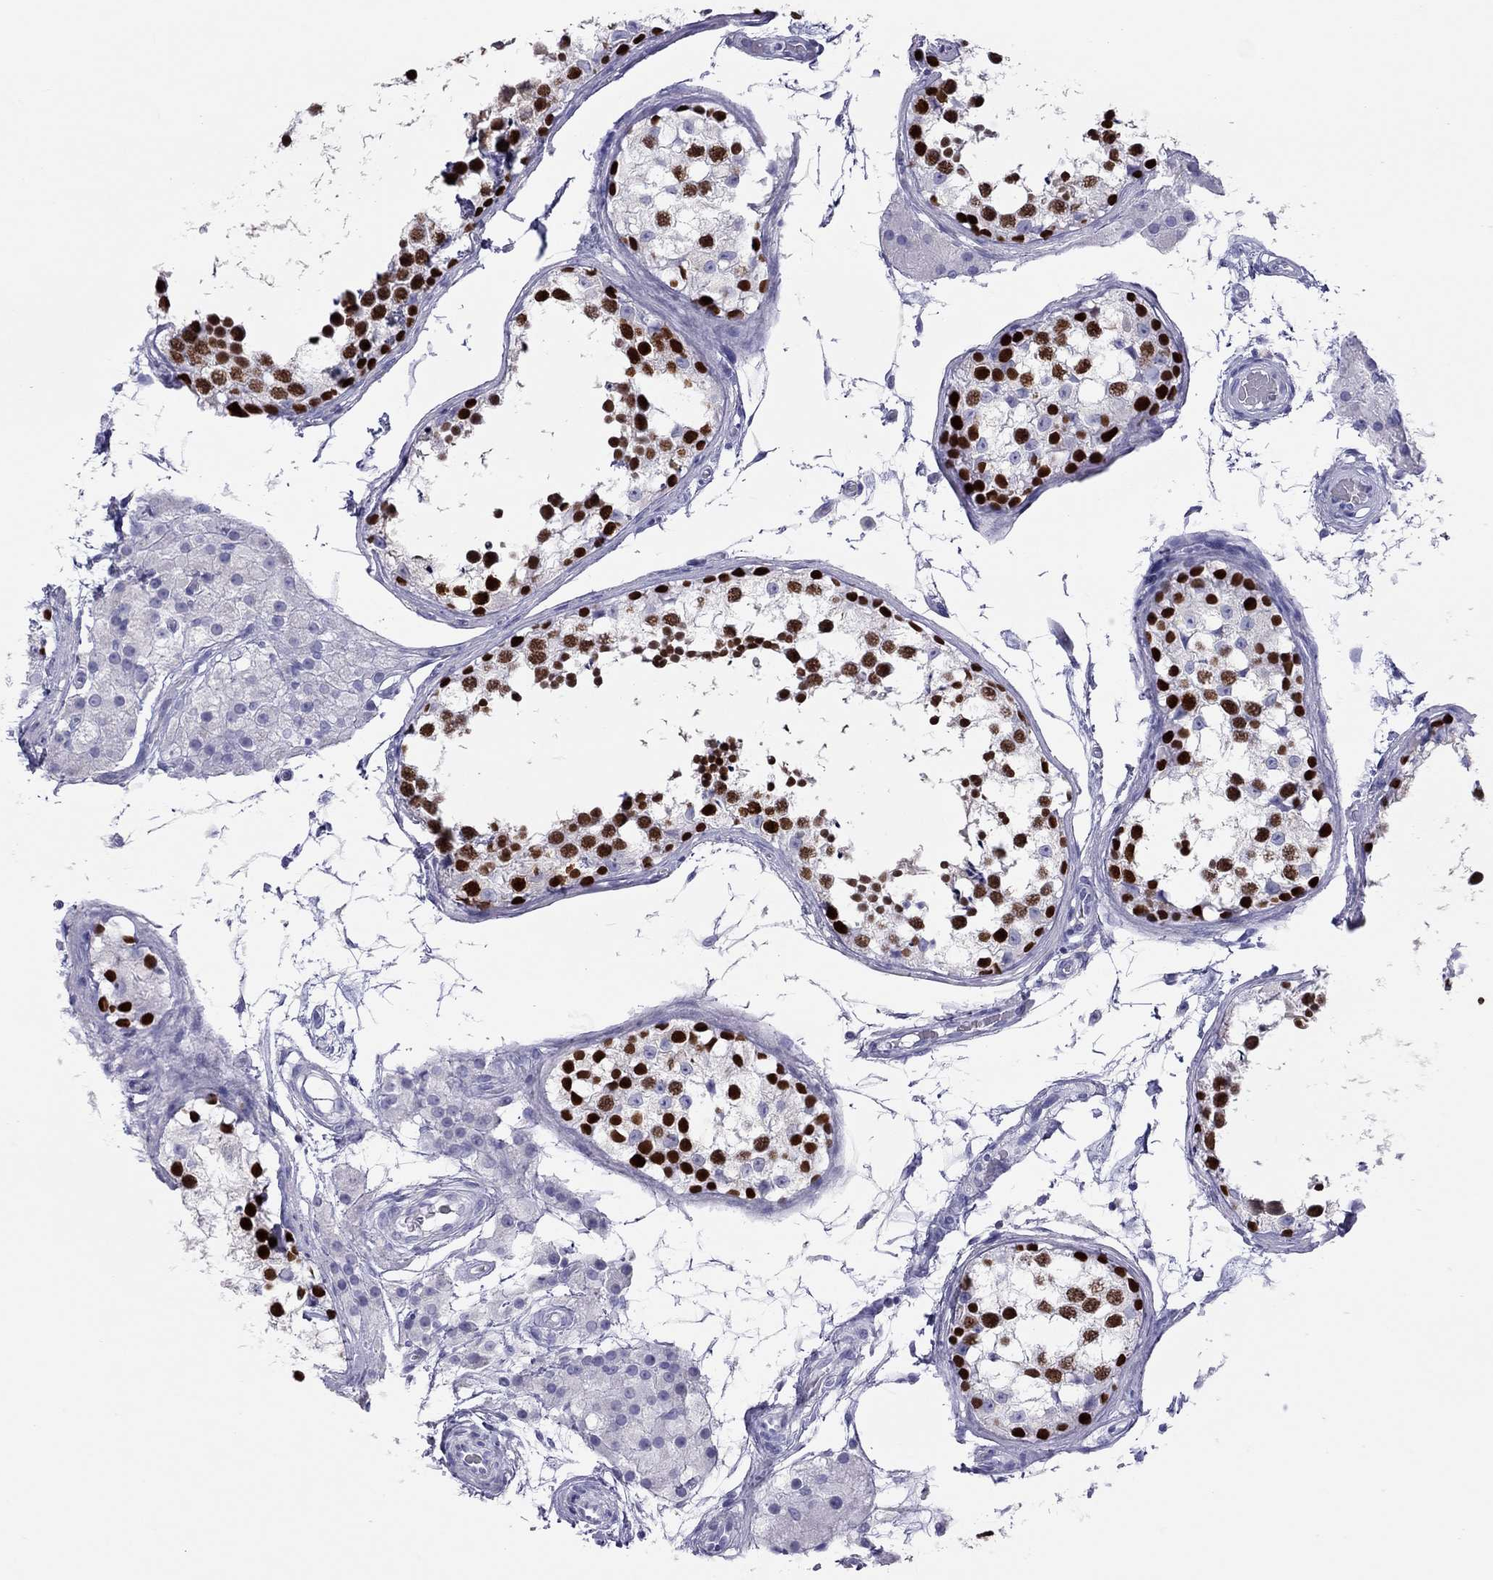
{"staining": {"intensity": "strong", "quantity": ">75%", "location": "nuclear"}, "tissue": "testis", "cell_type": "Cells in seminiferous ducts", "image_type": "normal", "snomed": [{"axis": "morphology", "description": "Normal tissue, NOS"}, {"axis": "morphology", "description": "Seminoma, NOS"}, {"axis": "topography", "description": "Testis"}], "caption": "Immunohistochemical staining of unremarkable testis shows strong nuclear protein staining in about >75% of cells in seminiferous ducts.", "gene": "STAG3", "patient": {"sex": "male", "age": 65}}